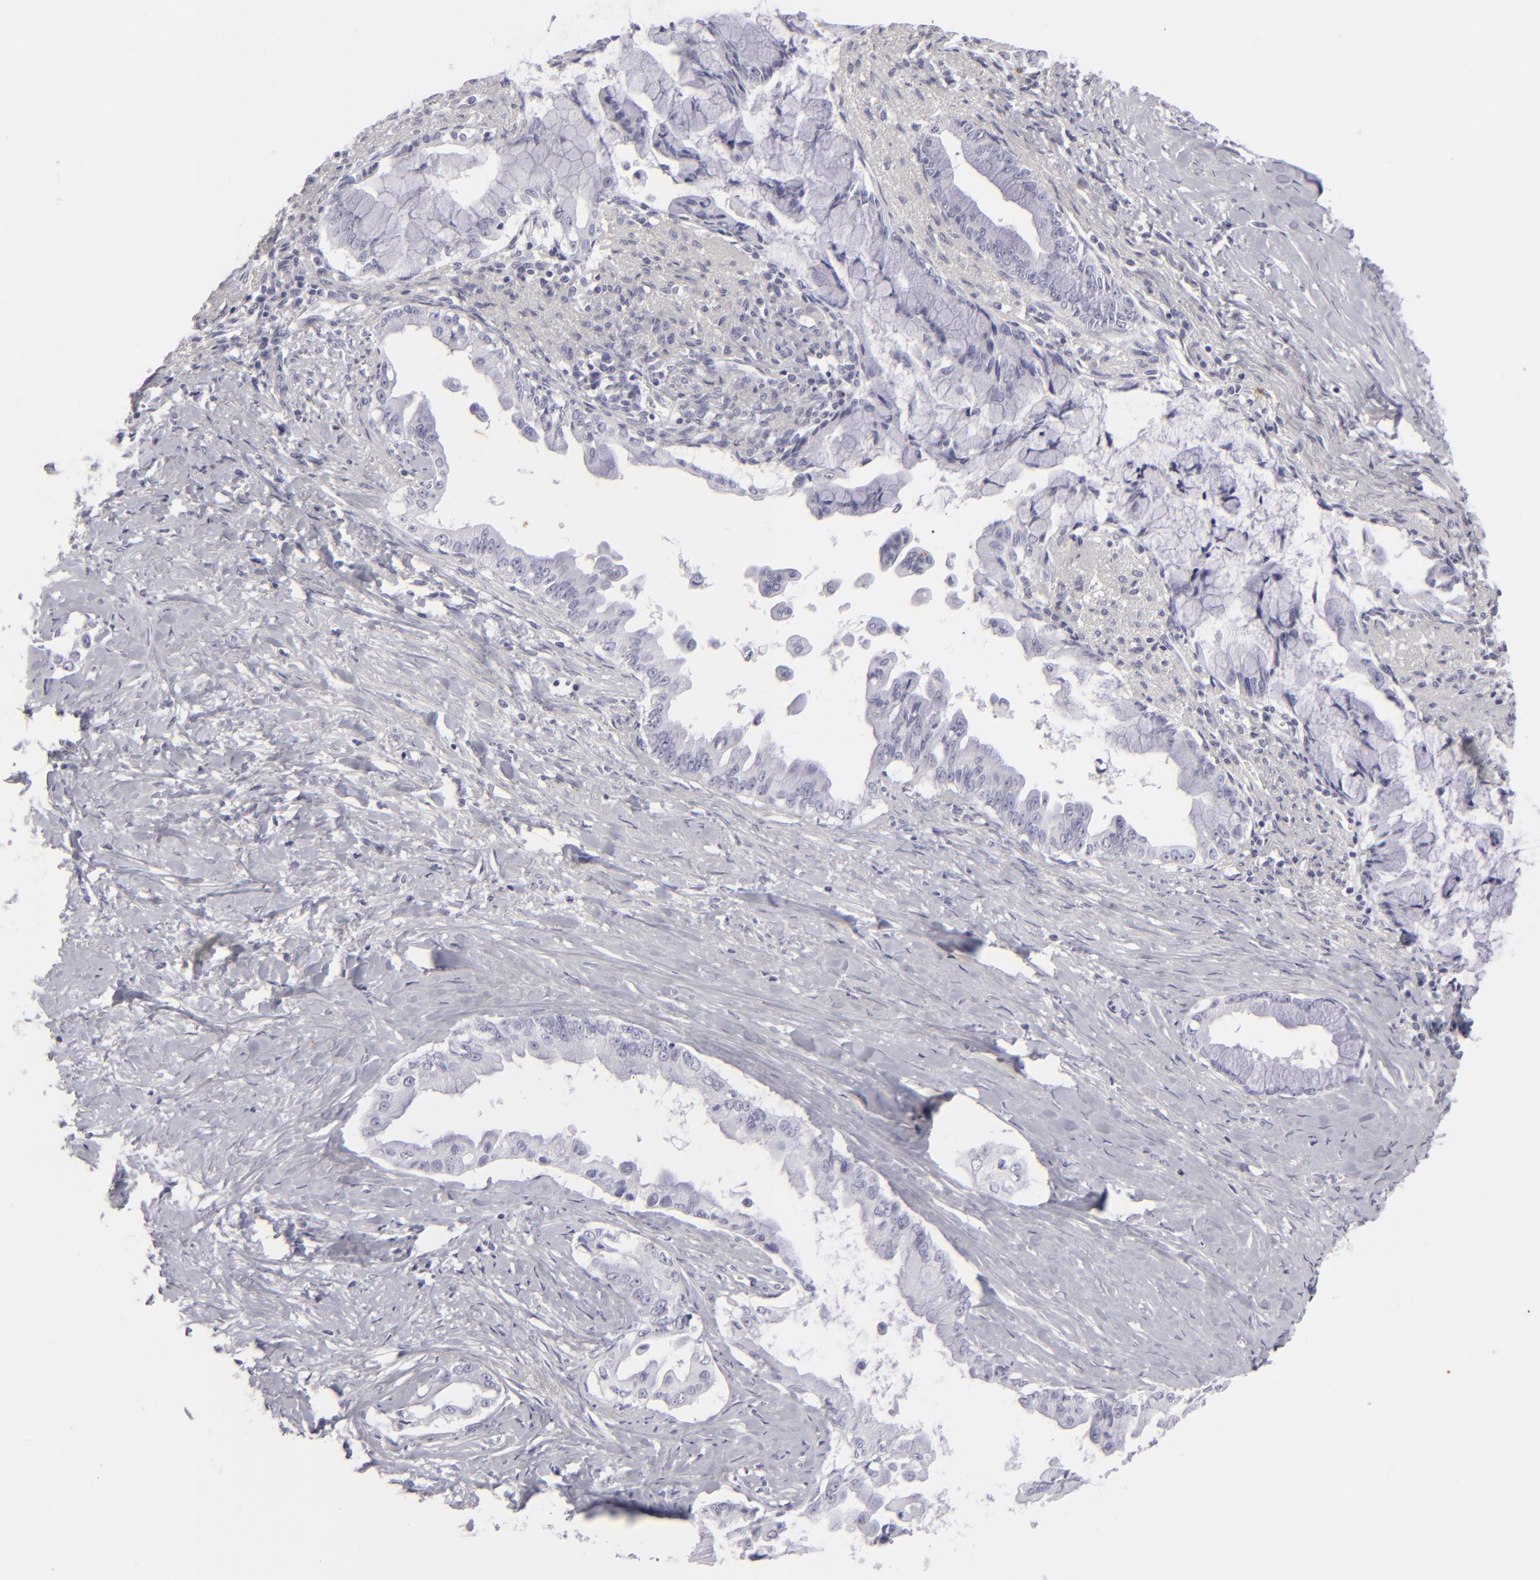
{"staining": {"intensity": "negative", "quantity": "none", "location": "none"}, "tissue": "pancreatic cancer", "cell_type": "Tumor cells", "image_type": "cancer", "snomed": [{"axis": "morphology", "description": "Adenocarcinoma, NOS"}, {"axis": "topography", "description": "Pancreas"}], "caption": "Adenocarcinoma (pancreatic) was stained to show a protein in brown. There is no significant positivity in tumor cells.", "gene": "KRT1", "patient": {"sex": "male", "age": 59}}